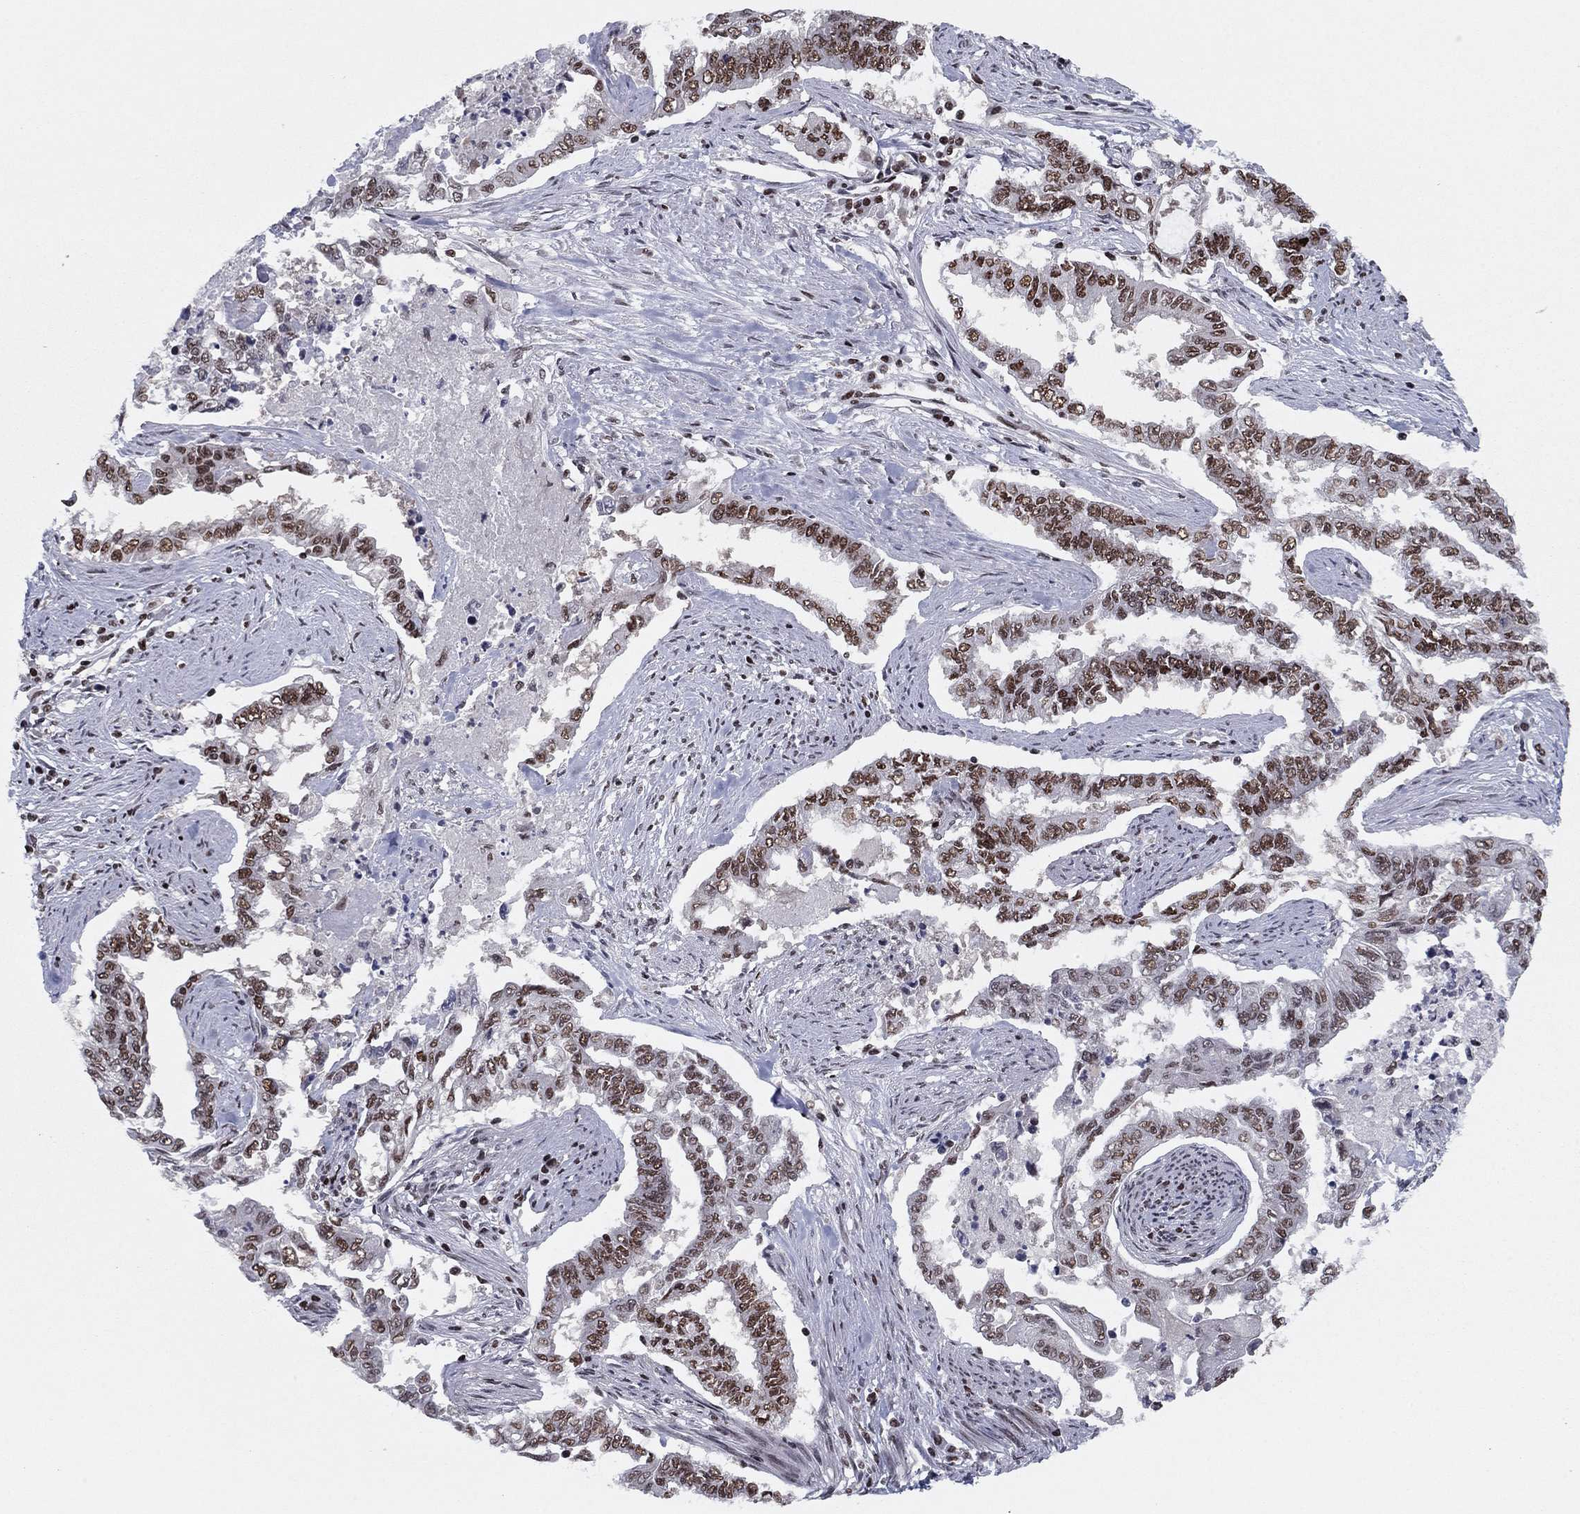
{"staining": {"intensity": "strong", "quantity": "25%-75%", "location": "nuclear"}, "tissue": "endometrial cancer", "cell_type": "Tumor cells", "image_type": "cancer", "snomed": [{"axis": "morphology", "description": "Adenocarcinoma, NOS"}, {"axis": "topography", "description": "Uterus"}], "caption": "Strong nuclear expression is appreciated in about 25%-75% of tumor cells in endometrial cancer (adenocarcinoma). (Stains: DAB (3,3'-diaminobenzidine) in brown, nuclei in blue, Microscopy: brightfield microscopy at high magnification).", "gene": "USP54", "patient": {"sex": "female", "age": 59}}